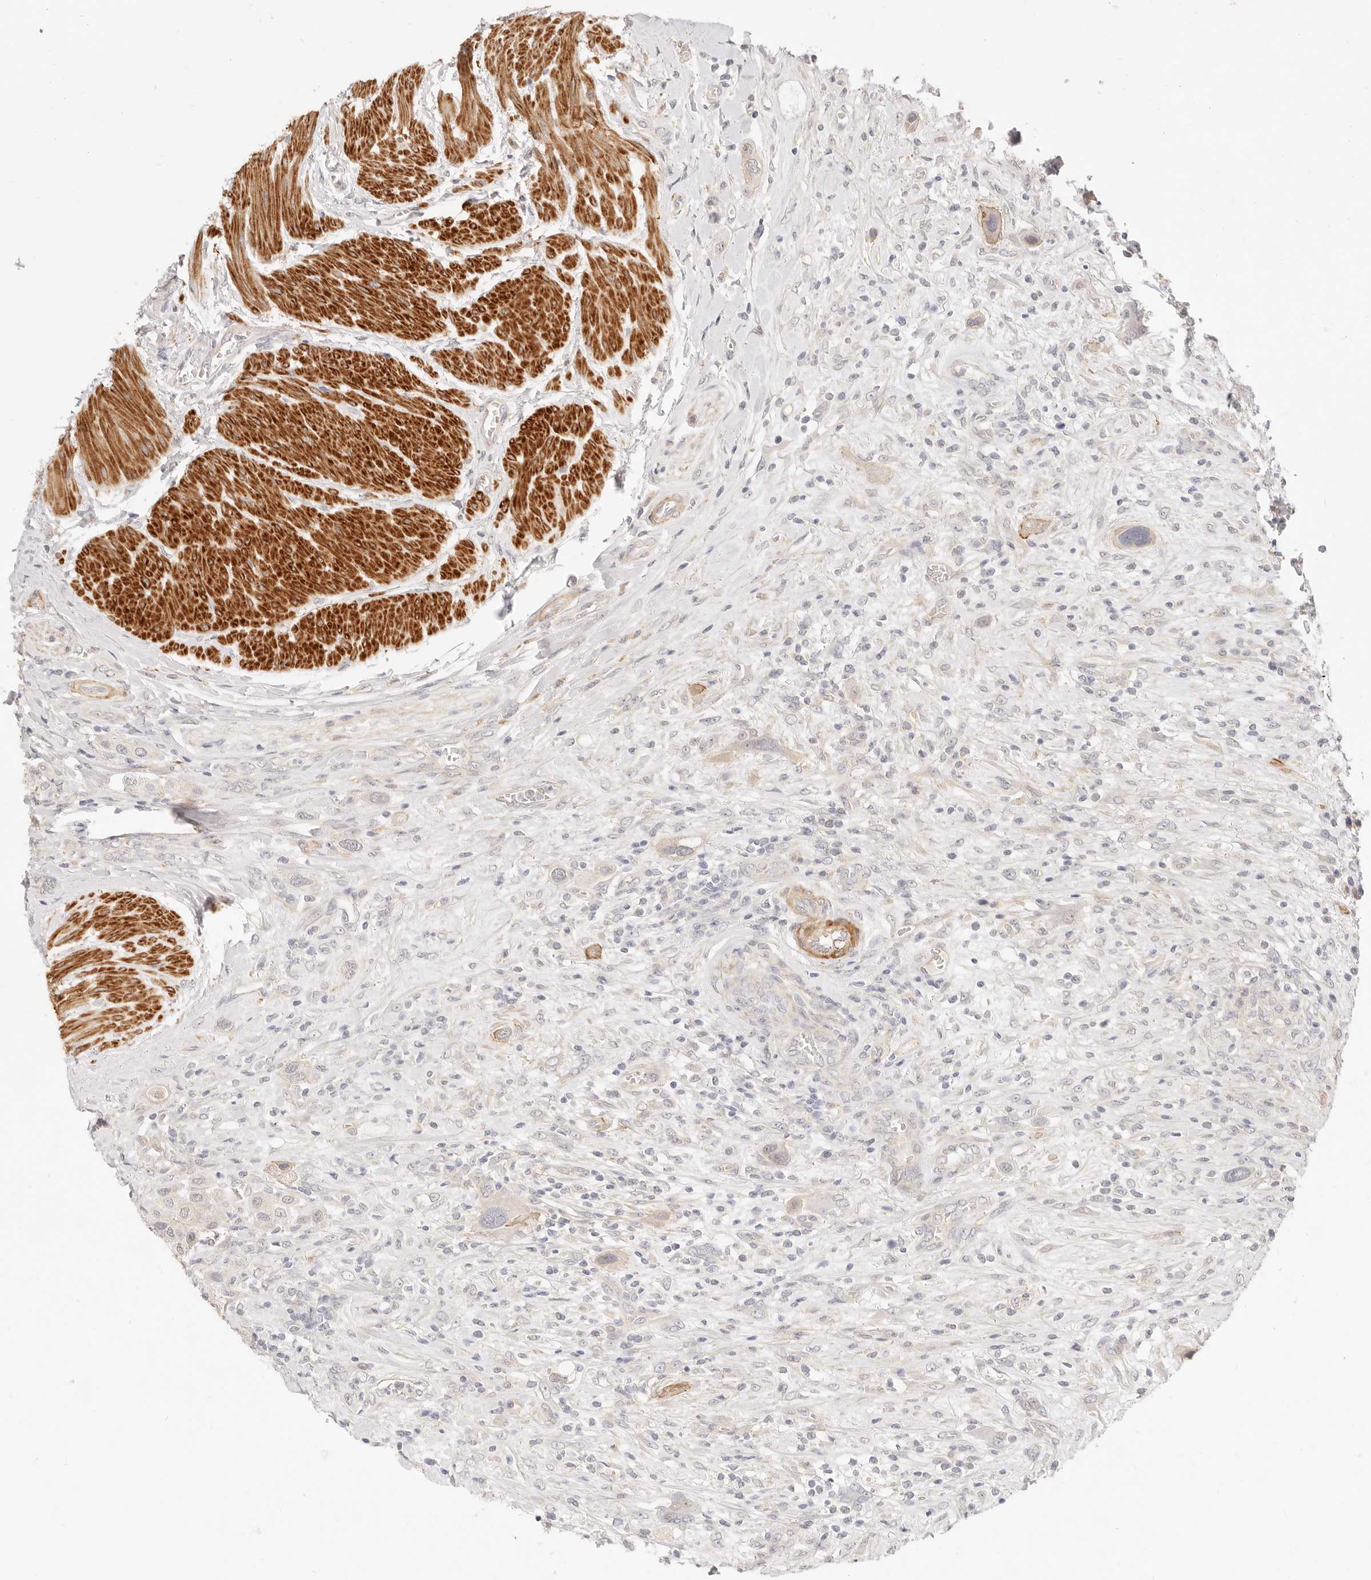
{"staining": {"intensity": "negative", "quantity": "none", "location": "none"}, "tissue": "urothelial cancer", "cell_type": "Tumor cells", "image_type": "cancer", "snomed": [{"axis": "morphology", "description": "Urothelial carcinoma, High grade"}, {"axis": "topography", "description": "Urinary bladder"}], "caption": "Immunohistochemistry (IHC) photomicrograph of human urothelial cancer stained for a protein (brown), which demonstrates no positivity in tumor cells.", "gene": "UBXN10", "patient": {"sex": "male", "age": 50}}